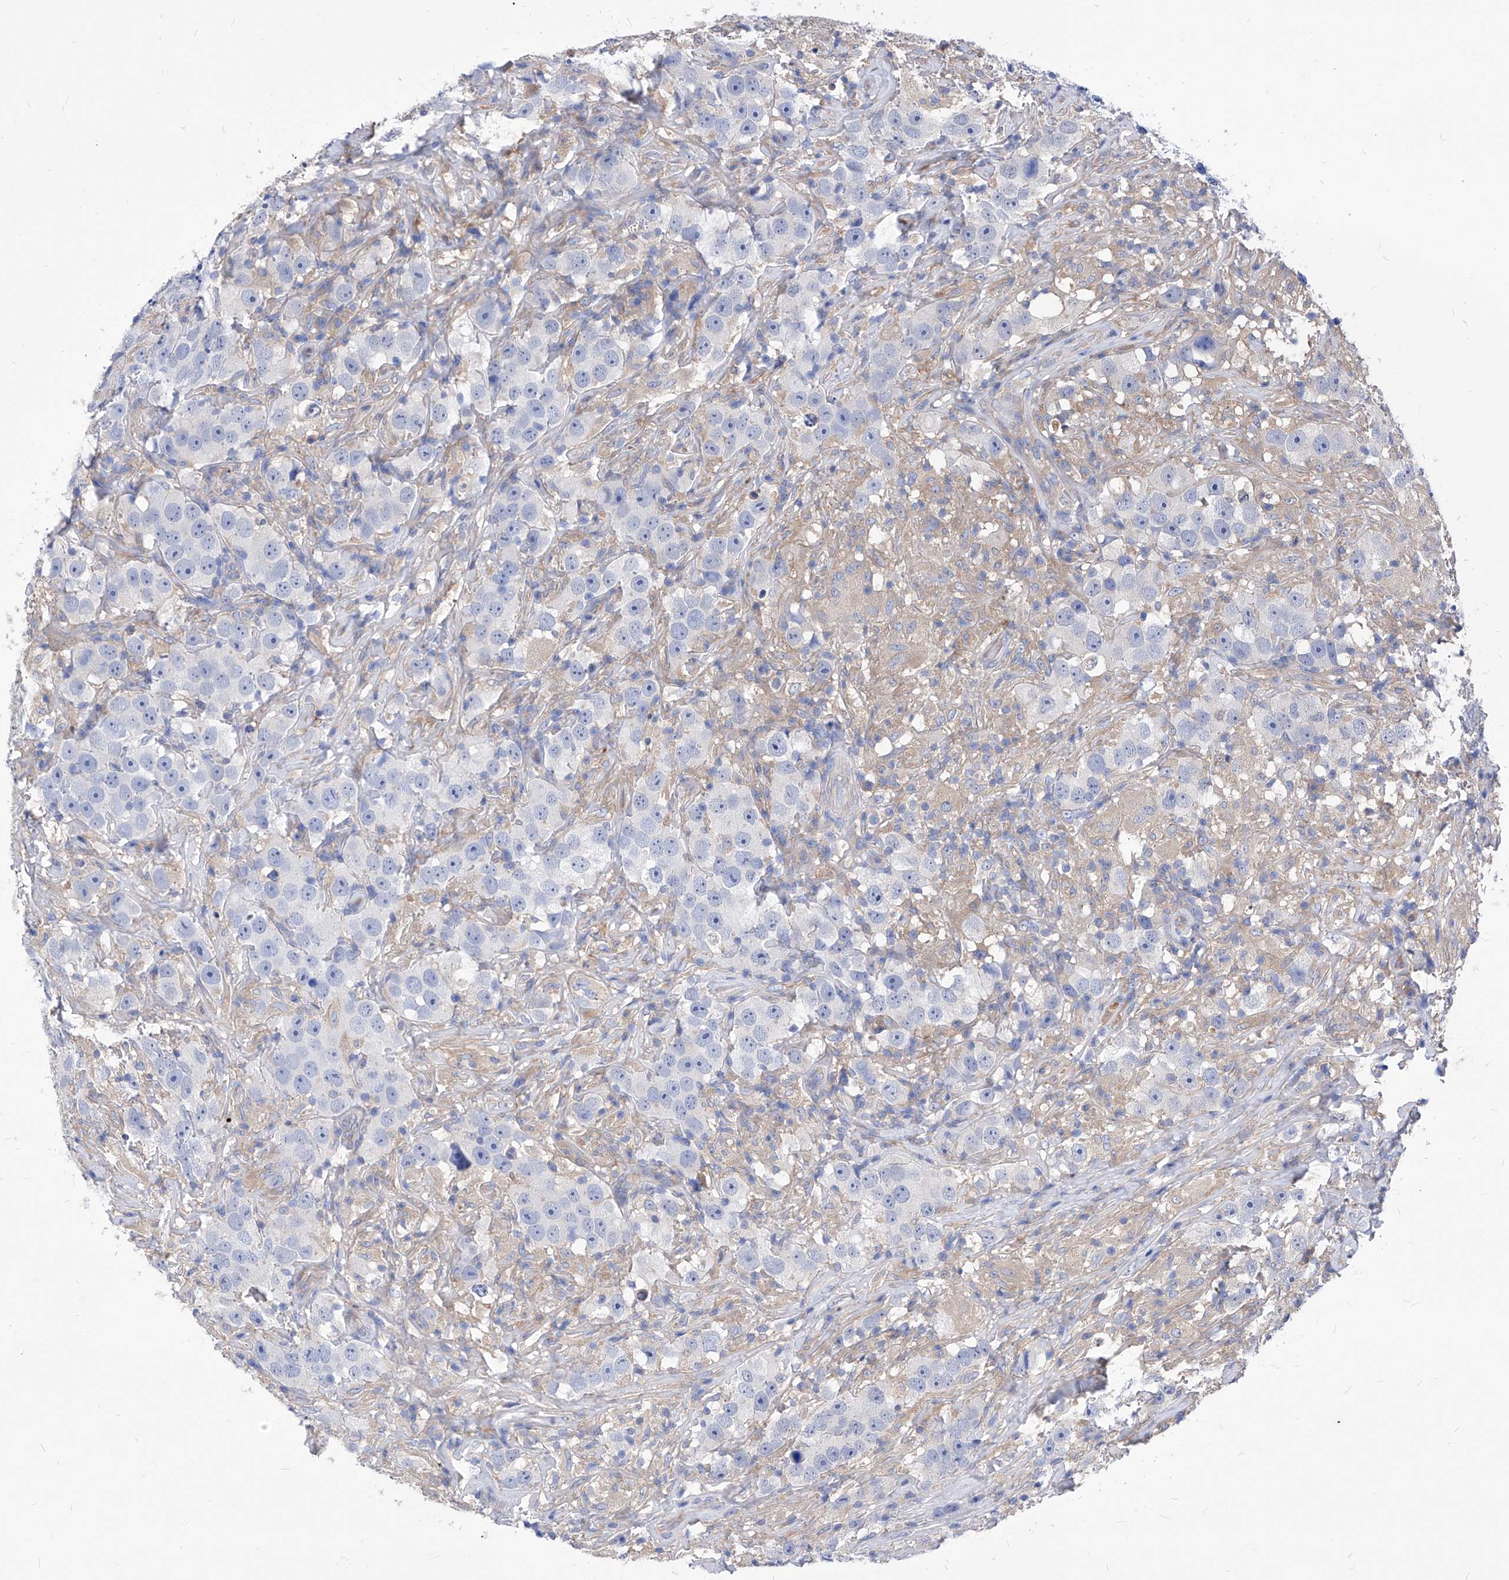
{"staining": {"intensity": "negative", "quantity": "none", "location": "none"}, "tissue": "testis cancer", "cell_type": "Tumor cells", "image_type": "cancer", "snomed": [{"axis": "morphology", "description": "Seminoma, NOS"}, {"axis": "topography", "description": "Testis"}], "caption": "There is no significant staining in tumor cells of testis cancer (seminoma).", "gene": "XPNPEP1", "patient": {"sex": "male", "age": 49}}